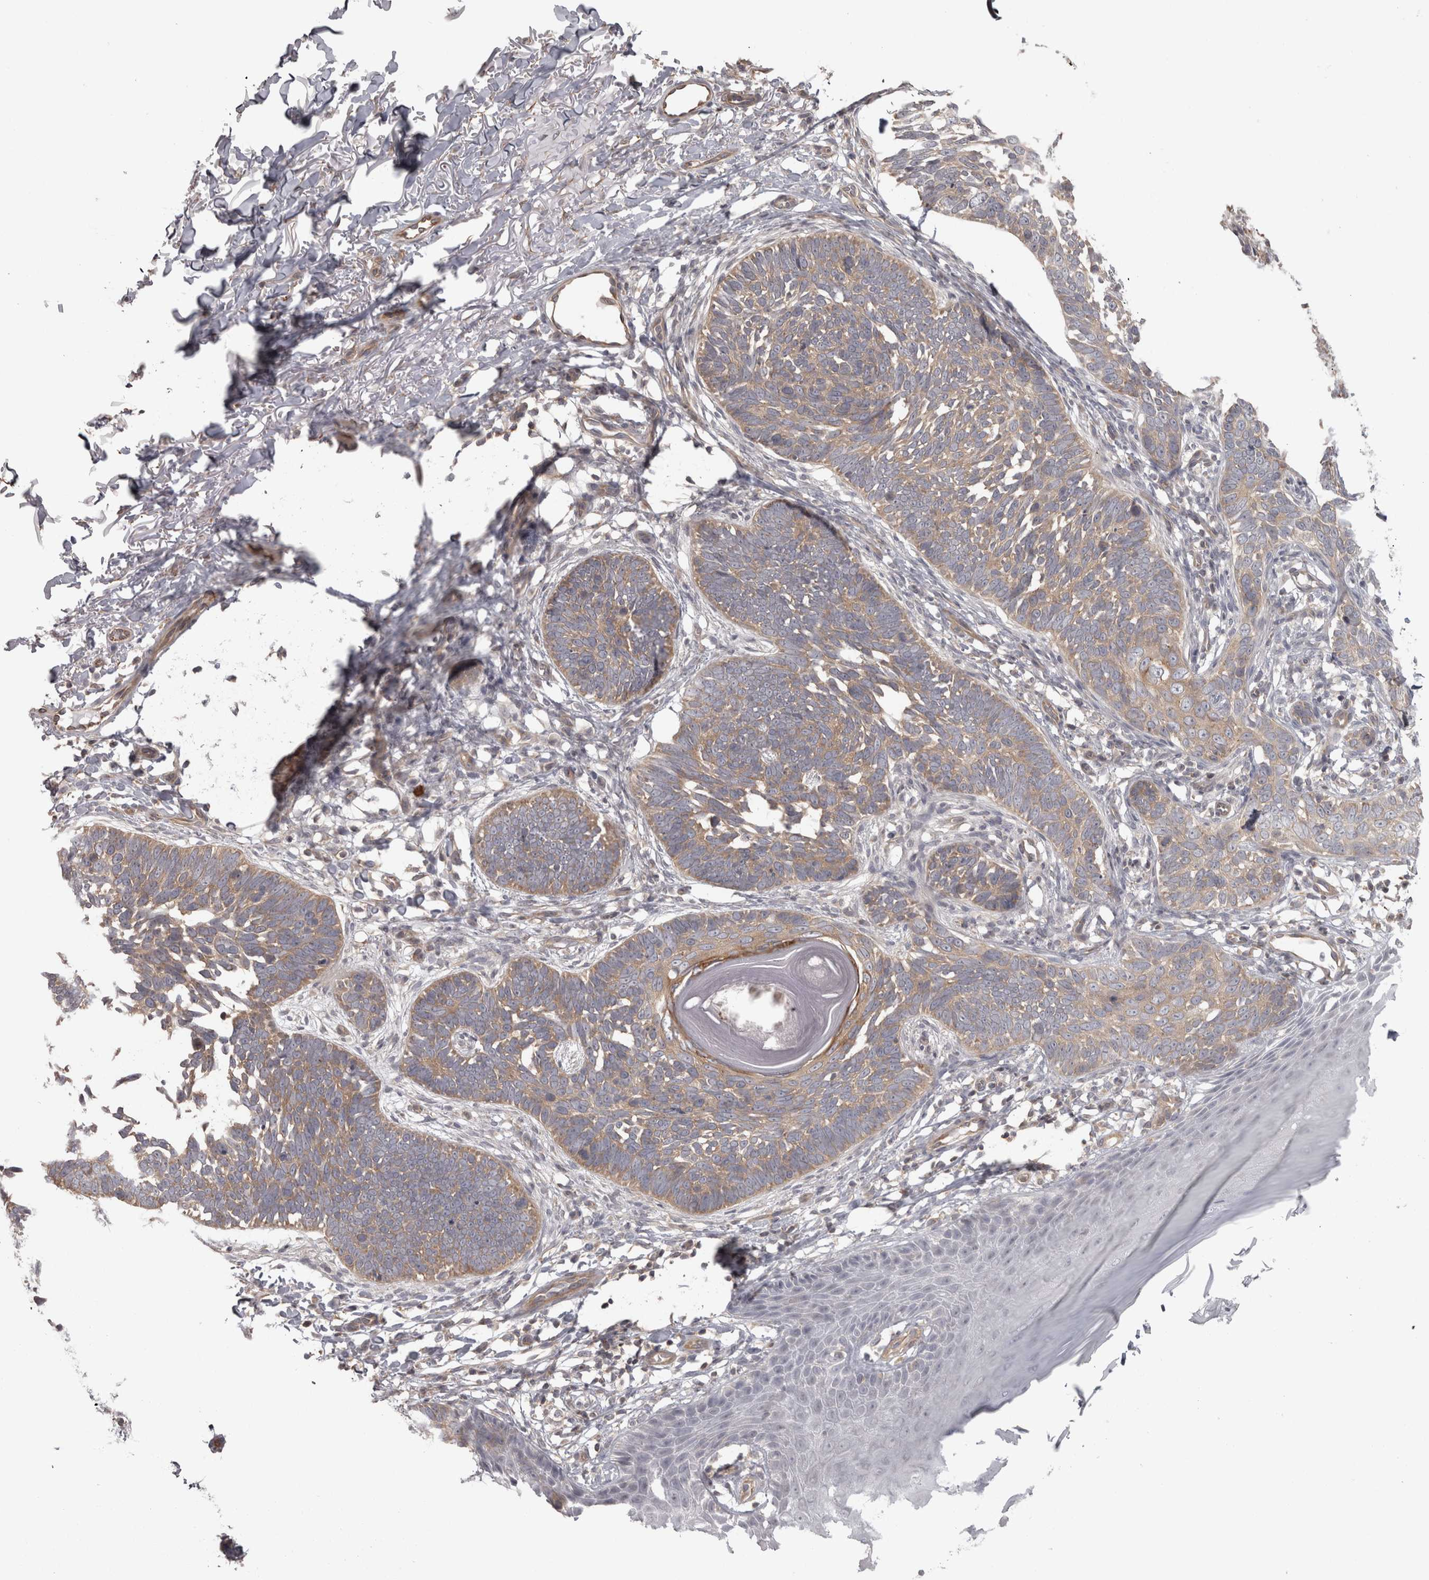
{"staining": {"intensity": "weak", "quantity": ">75%", "location": "cytoplasmic/membranous"}, "tissue": "skin cancer", "cell_type": "Tumor cells", "image_type": "cancer", "snomed": [{"axis": "morphology", "description": "Normal tissue, NOS"}, {"axis": "morphology", "description": "Basal cell carcinoma"}, {"axis": "topography", "description": "Skin"}], "caption": "Tumor cells reveal low levels of weak cytoplasmic/membranous expression in approximately >75% of cells in skin cancer (basal cell carcinoma).", "gene": "PPP1R12B", "patient": {"sex": "male", "age": 77}}